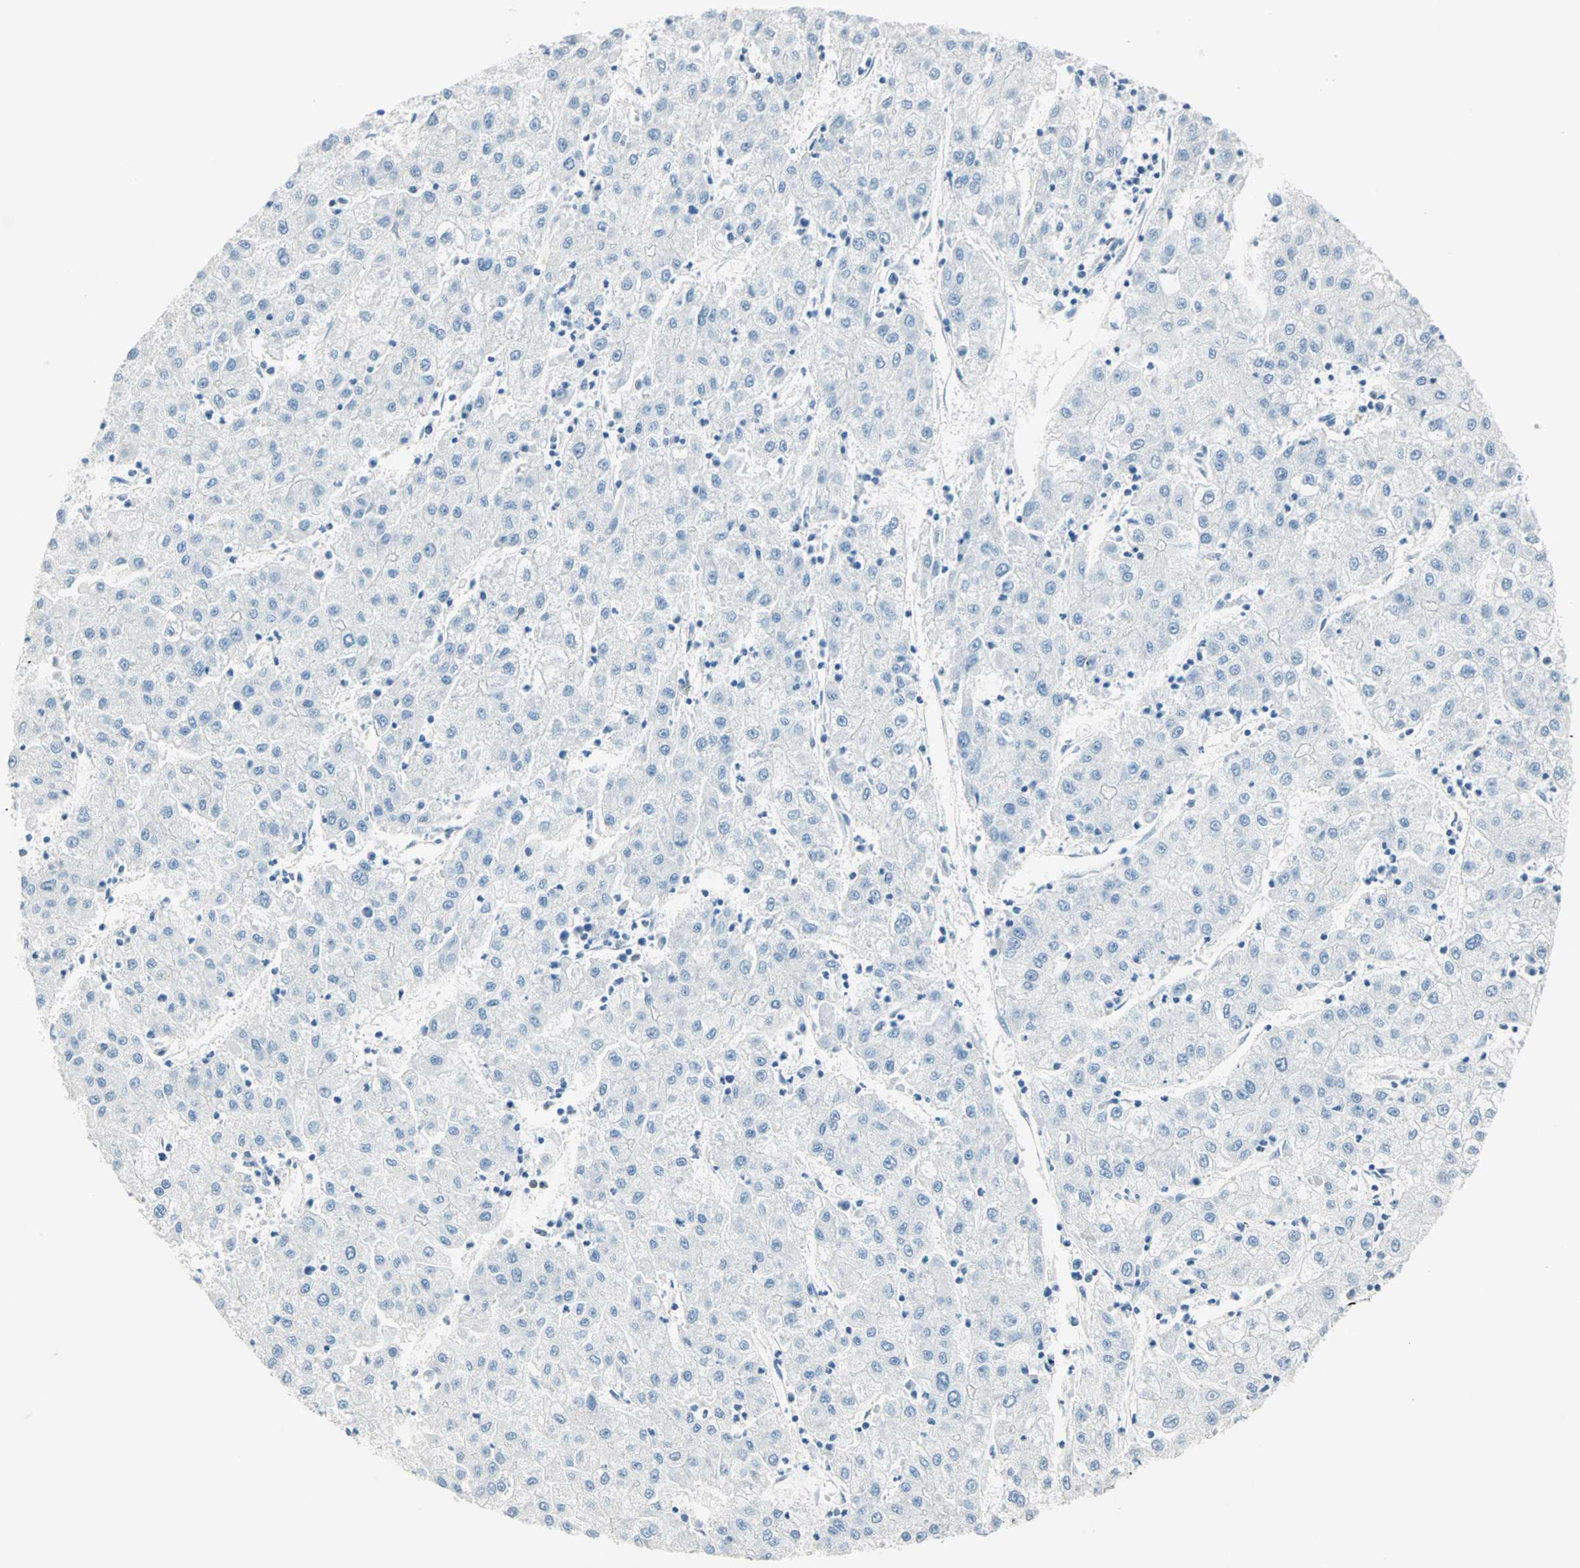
{"staining": {"intensity": "negative", "quantity": "none", "location": "none"}, "tissue": "liver cancer", "cell_type": "Tumor cells", "image_type": "cancer", "snomed": [{"axis": "morphology", "description": "Carcinoma, Hepatocellular, NOS"}, {"axis": "topography", "description": "Liver"}], "caption": "Liver hepatocellular carcinoma stained for a protein using immunohistochemistry (IHC) demonstrates no positivity tumor cells.", "gene": "MLLT10", "patient": {"sex": "male", "age": 72}}